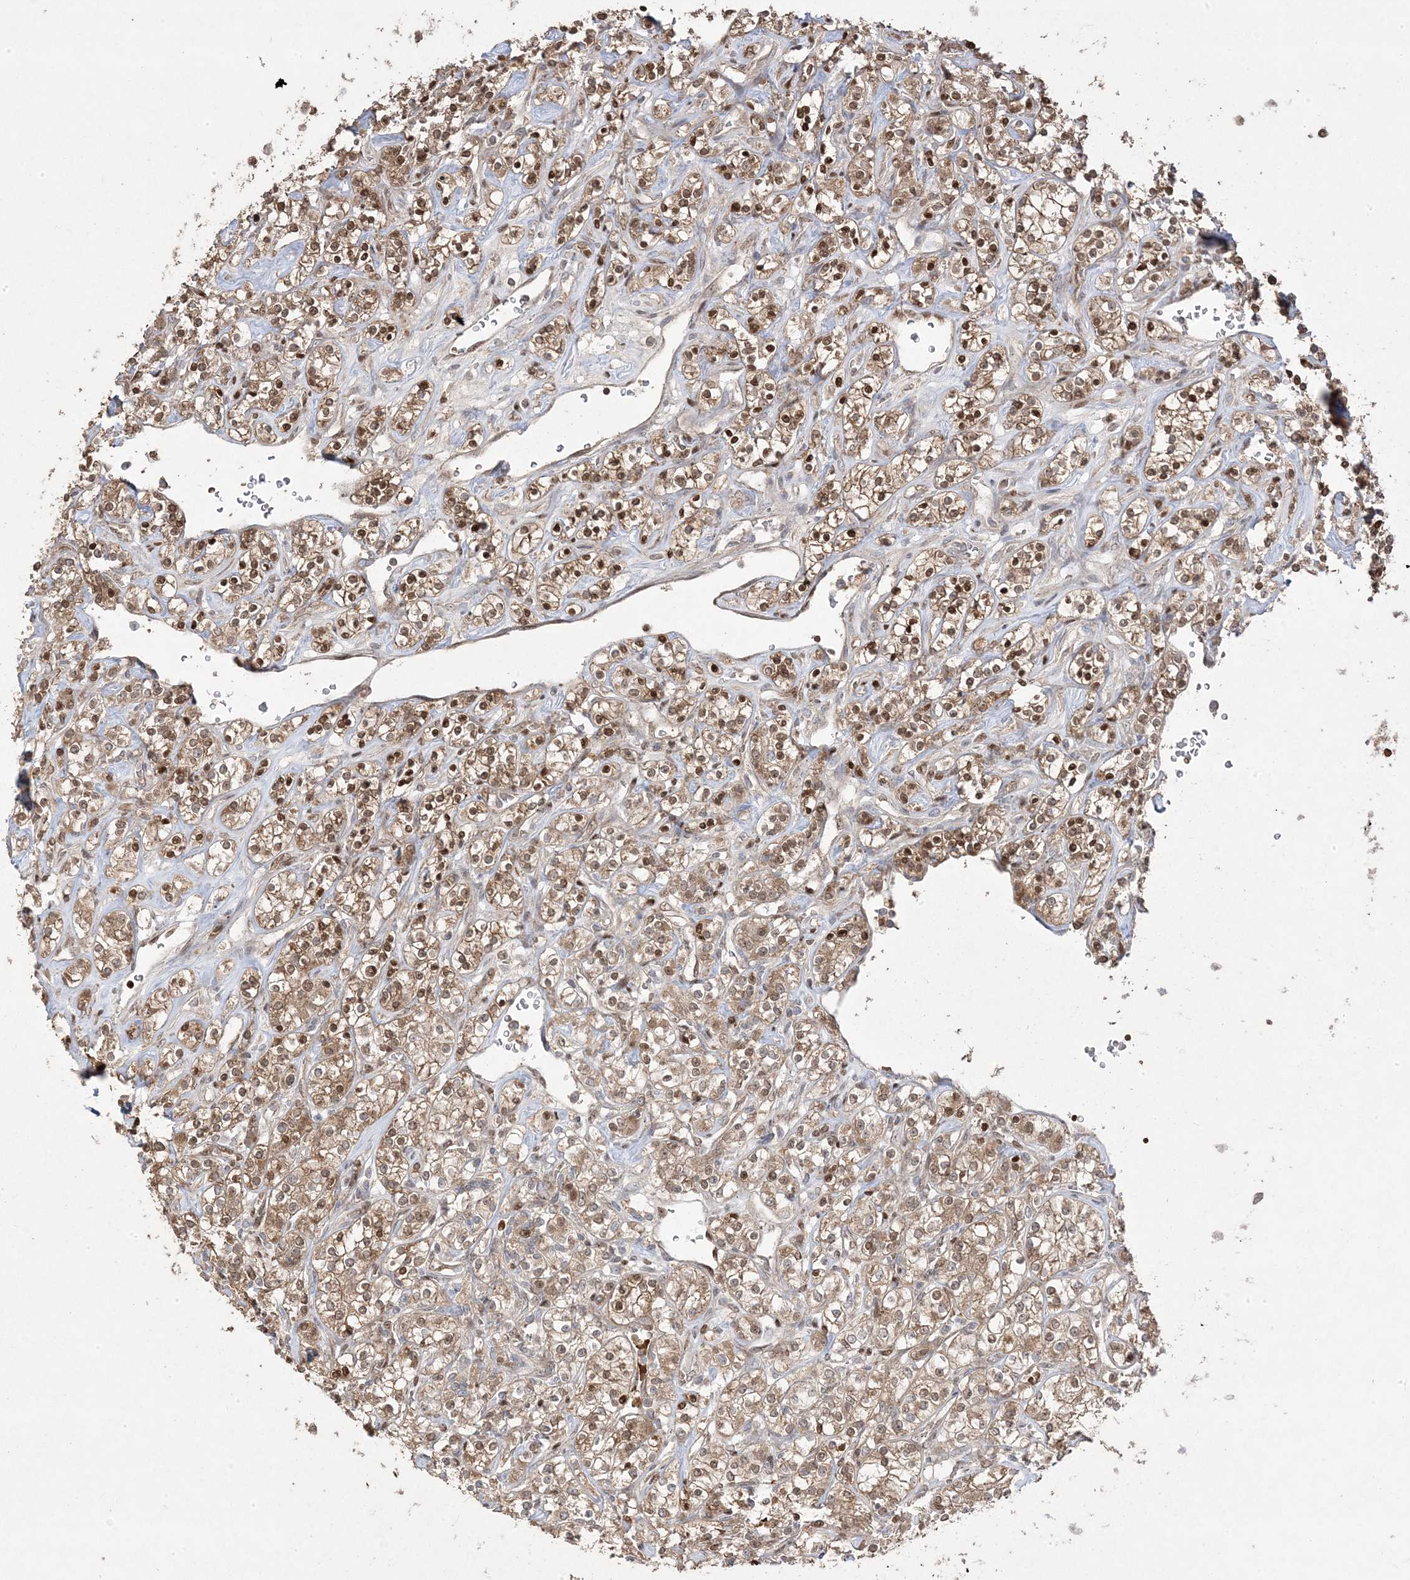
{"staining": {"intensity": "moderate", "quantity": ">75%", "location": "cytoplasmic/membranous,nuclear"}, "tissue": "renal cancer", "cell_type": "Tumor cells", "image_type": "cancer", "snomed": [{"axis": "morphology", "description": "Adenocarcinoma, NOS"}, {"axis": "topography", "description": "Kidney"}], "caption": "Protein staining of renal cancer (adenocarcinoma) tissue exhibits moderate cytoplasmic/membranous and nuclear expression in approximately >75% of tumor cells.", "gene": "PPOX", "patient": {"sex": "male", "age": 77}}